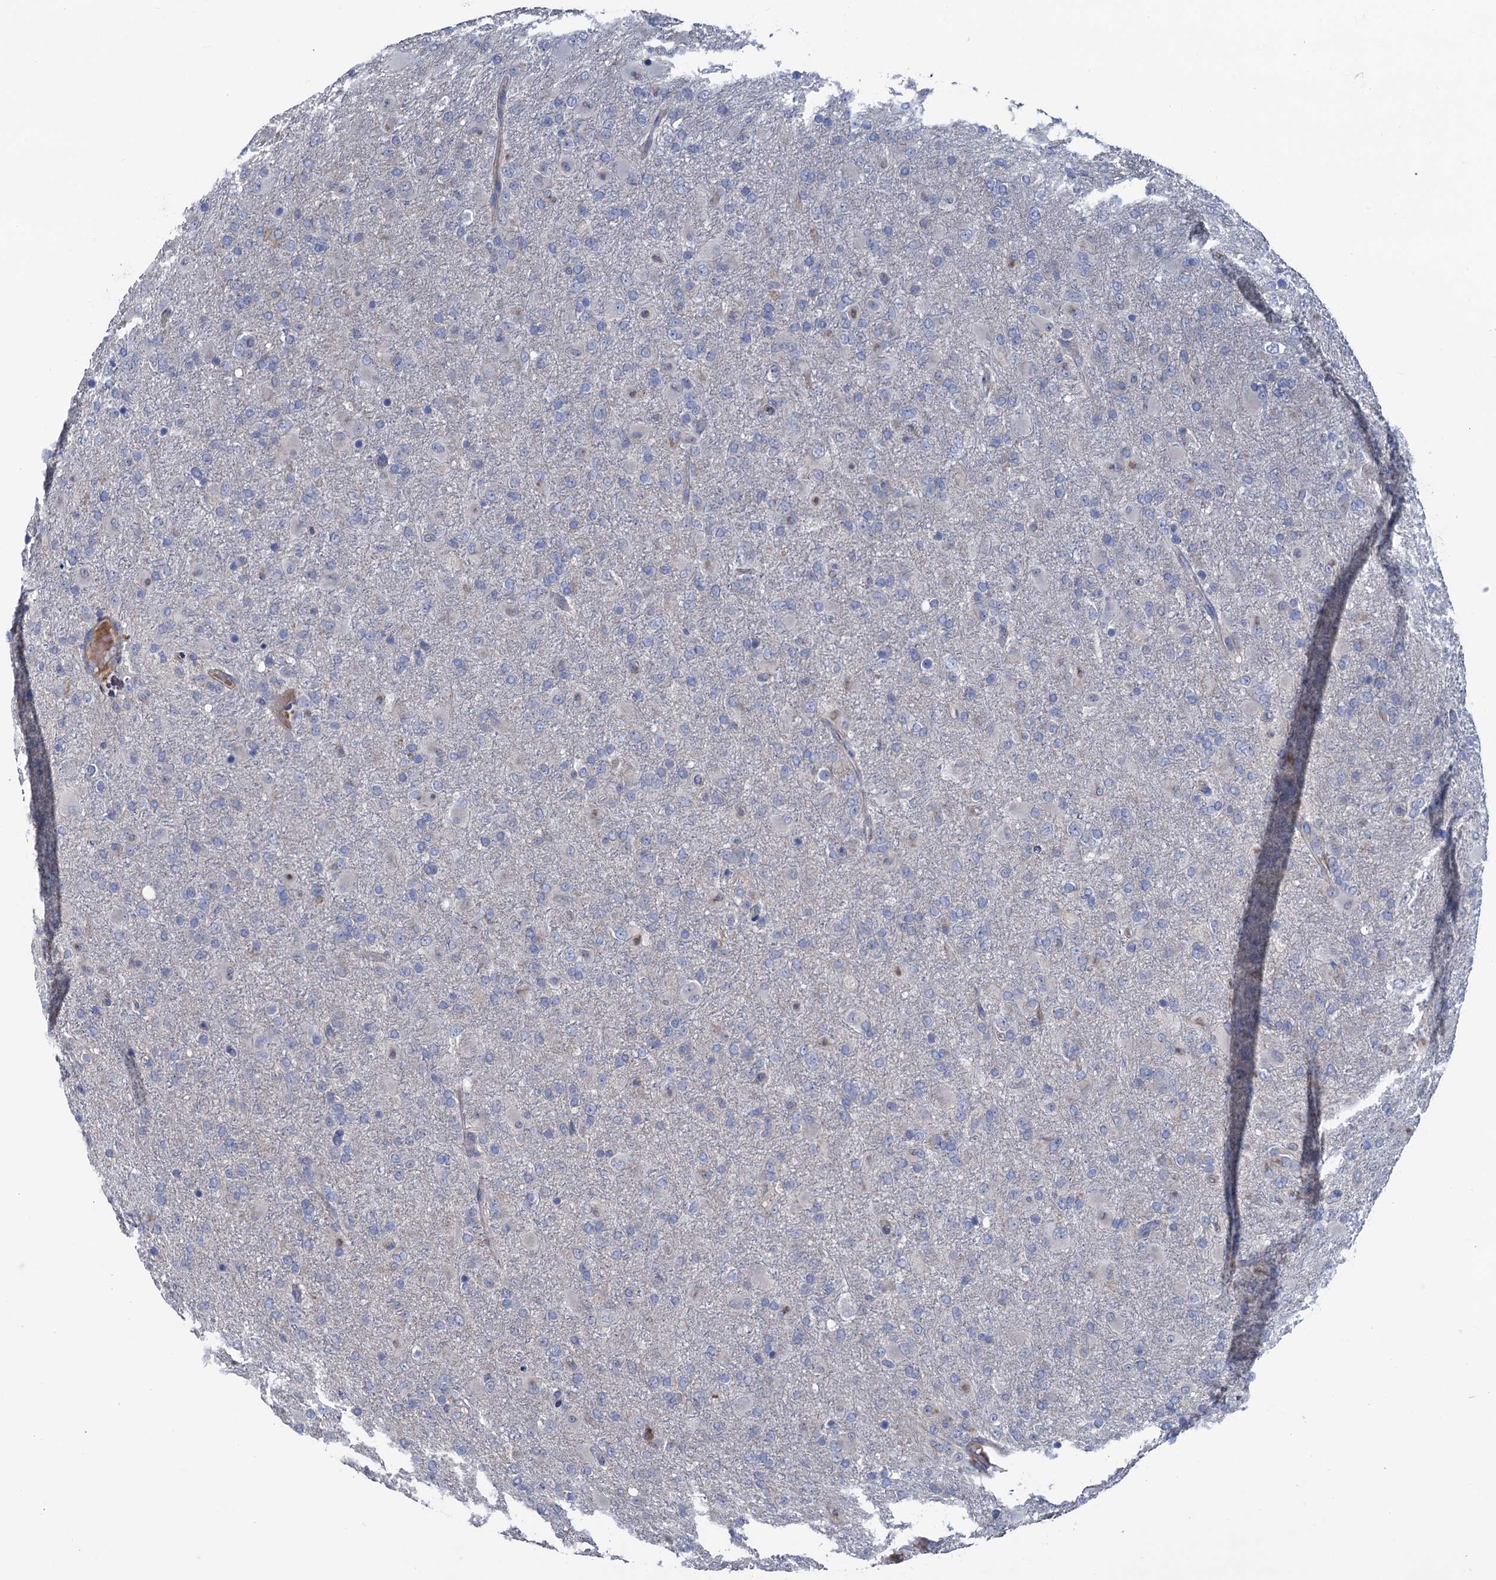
{"staining": {"intensity": "negative", "quantity": "none", "location": "none"}, "tissue": "glioma", "cell_type": "Tumor cells", "image_type": "cancer", "snomed": [{"axis": "morphology", "description": "Glioma, malignant, Low grade"}, {"axis": "topography", "description": "Brain"}], "caption": "Tumor cells show no significant expression in glioma.", "gene": "SMCO3", "patient": {"sex": "male", "age": 65}}